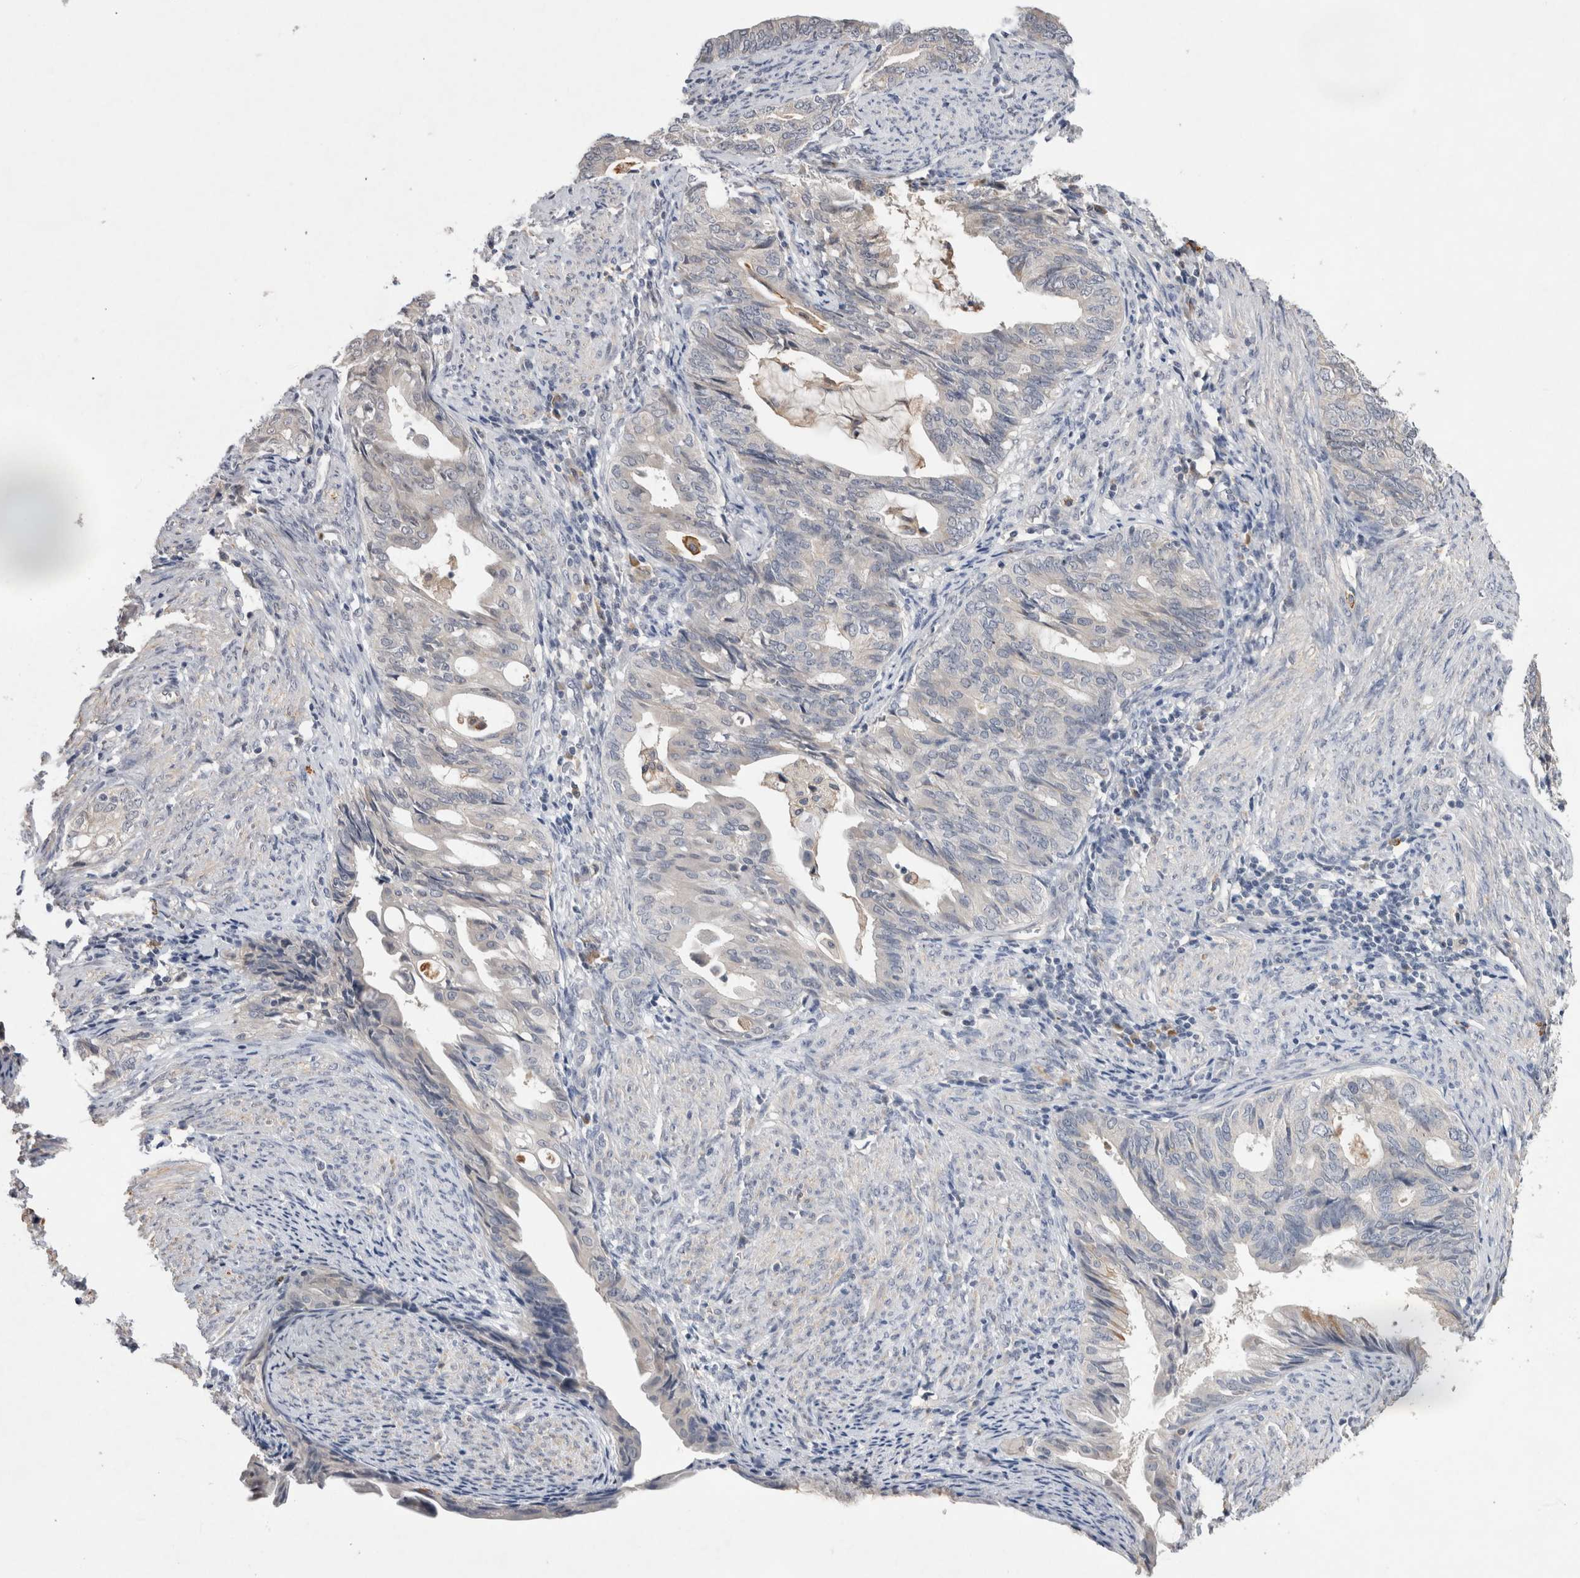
{"staining": {"intensity": "negative", "quantity": "none", "location": "none"}, "tissue": "endometrial cancer", "cell_type": "Tumor cells", "image_type": "cancer", "snomed": [{"axis": "morphology", "description": "Adenocarcinoma, NOS"}, {"axis": "topography", "description": "Endometrium"}], "caption": "Tumor cells are negative for brown protein staining in endometrial cancer (adenocarcinoma).", "gene": "VSIG4", "patient": {"sex": "female", "age": 86}}